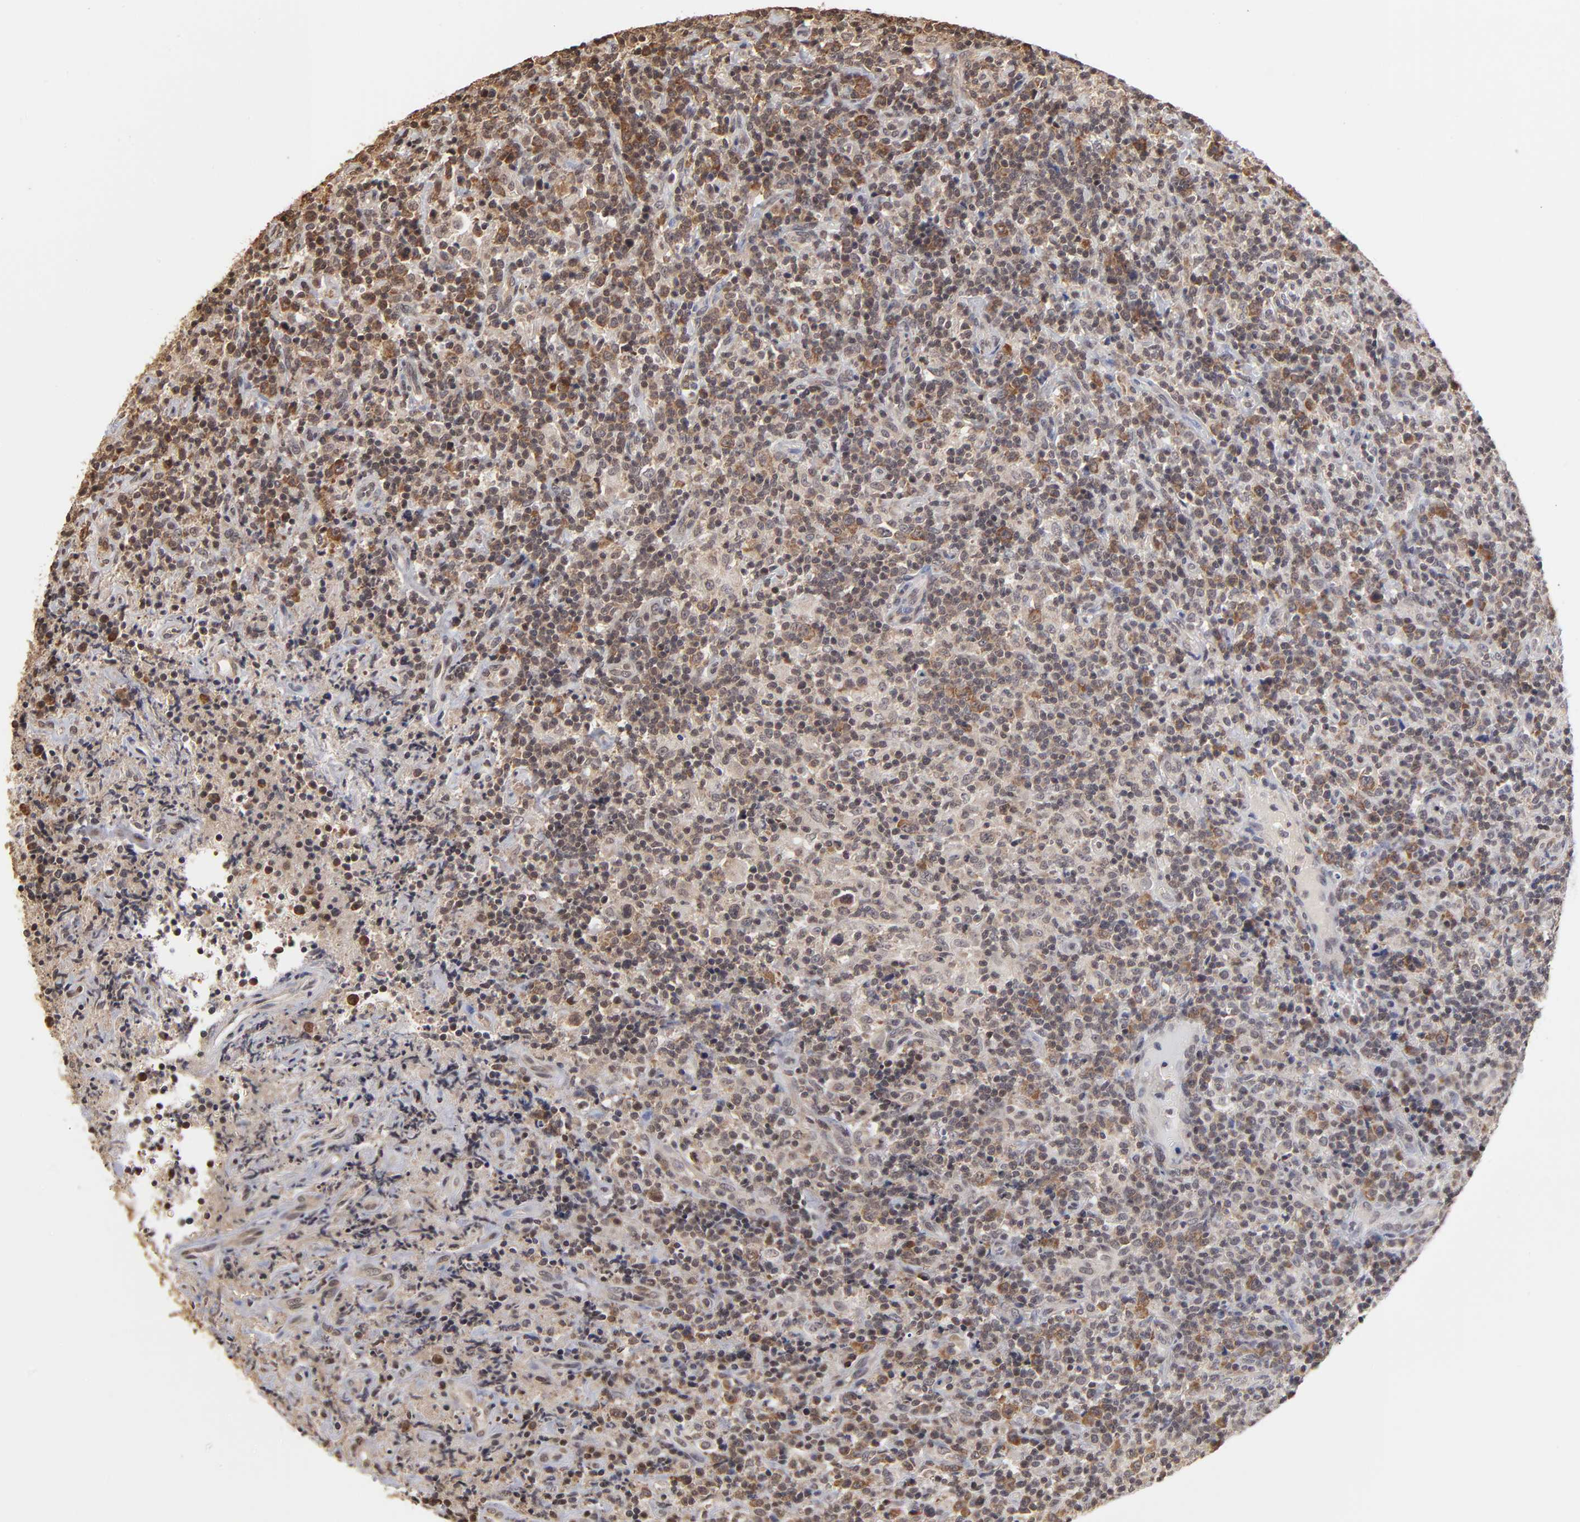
{"staining": {"intensity": "moderate", "quantity": "25%-75%", "location": "cytoplasmic/membranous"}, "tissue": "lymphoma", "cell_type": "Tumor cells", "image_type": "cancer", "snomed": [{"axis": "morphology", "description": "Hodgkin's disease, NOS"}, {"axis": "topography", "description": "Lymph node"}], "caption": "DAB (3,3'-diaminobenzidine) immunohistochemical staining of lymphoma exhibits moderate cytoplasmic/membranous protein positivity in approximately 25%-75% of tumor cells.", "gene": "BRPF1", "patient": {"sex": "male", "age": 65}}